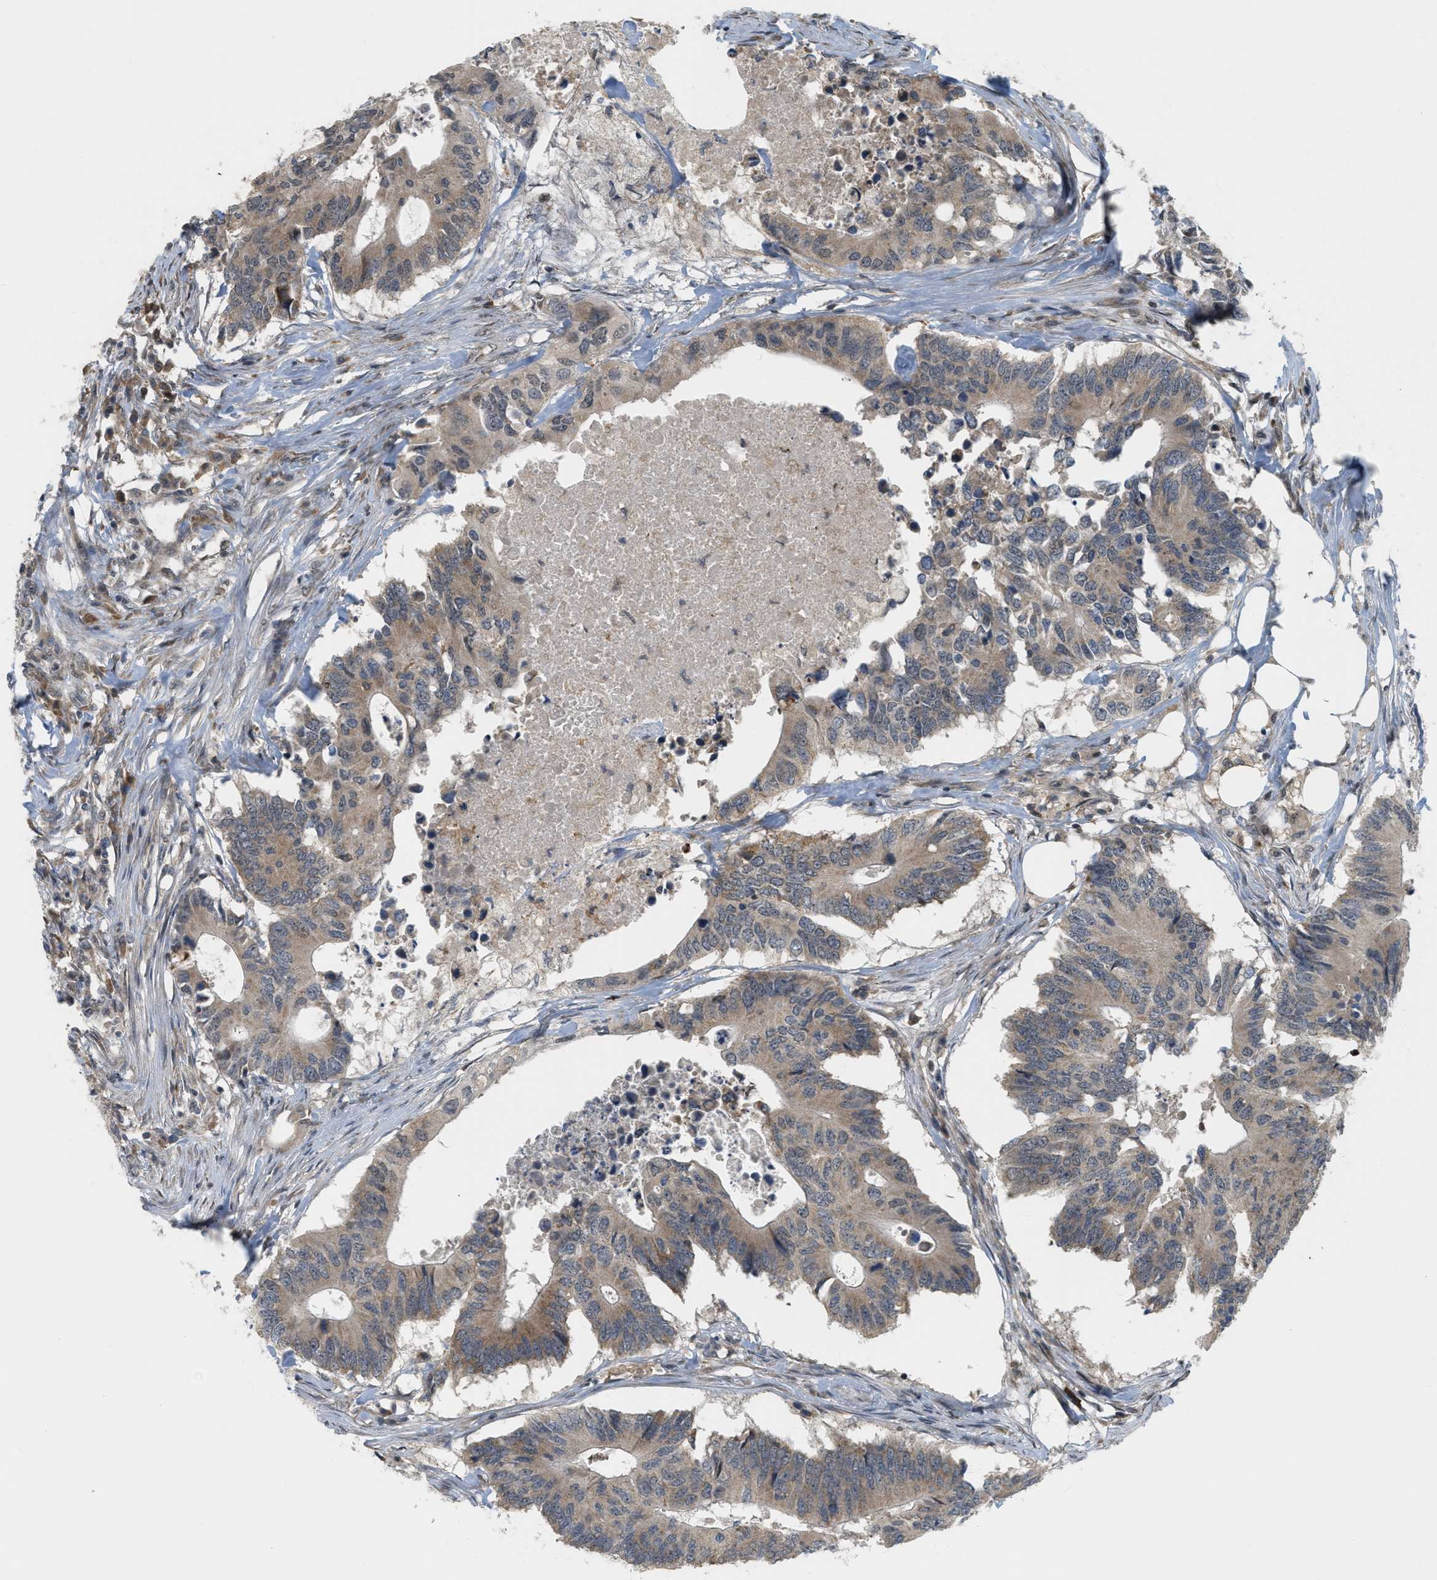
{"staining": {"intensity": "weak", "quantity": ">75%", "location": "cytoplasmic/membranous"}, "tissue": "colorectal cancer", "cell_type": "Tumor cells", "image_type": "cancer", "snomed": [{"axis": "morphology", "description": "Adenocarcinoma, NOS"}, {"axis": "topography", "description": "Colon"}], "caption": "Immunohistochemical staining of human adenocarcinoma (colorectal) exhibits weak cytoplasmic/membranous protein expression in approximately >75% of tumor cells.", "gene": "PRKD1", "patient": {"sex": "male", "age": 71}}